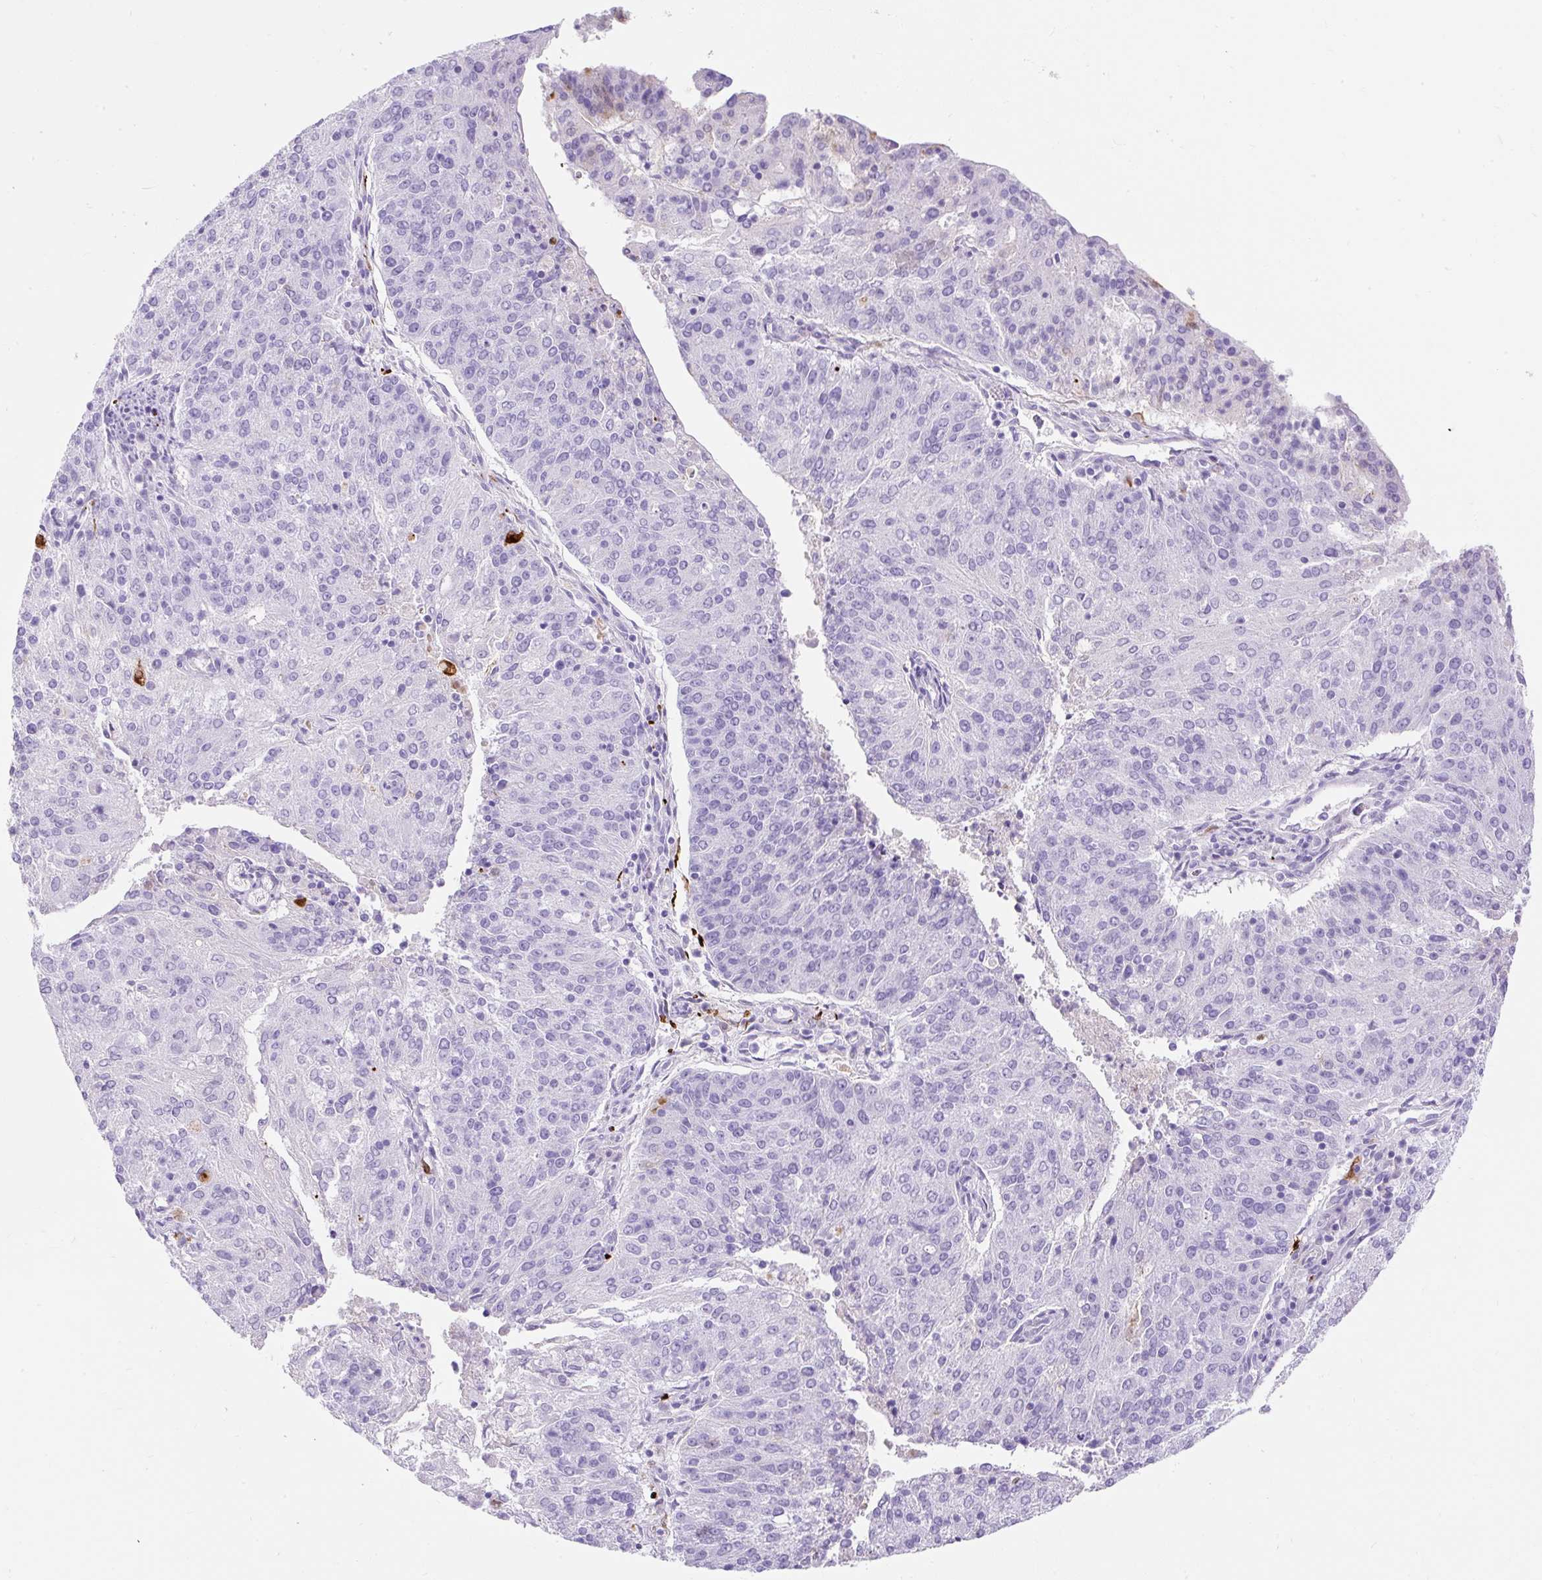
{"staining": {"intensity": "negative", "quantity": "none", "location": "none"}, "tissue": "endometrial cancer", "cell_type": "Tumor cells", "image_type": "cancer", "snomed": [{"axis": "morphology", "description": "Adenocarcinoma, NOS"}, {"axis": "topography", "description": "Endometrium"}], "caption": "Tumor cells show no significant protein staining in endometrial cancer (adenocarcinoma). The staining is performed using DAB brown chromogen with nuclei counter-stained in using hematoxylin.", "gene": "APOC4-APOC2", "patient": {"sex": "female", "age": 82}}